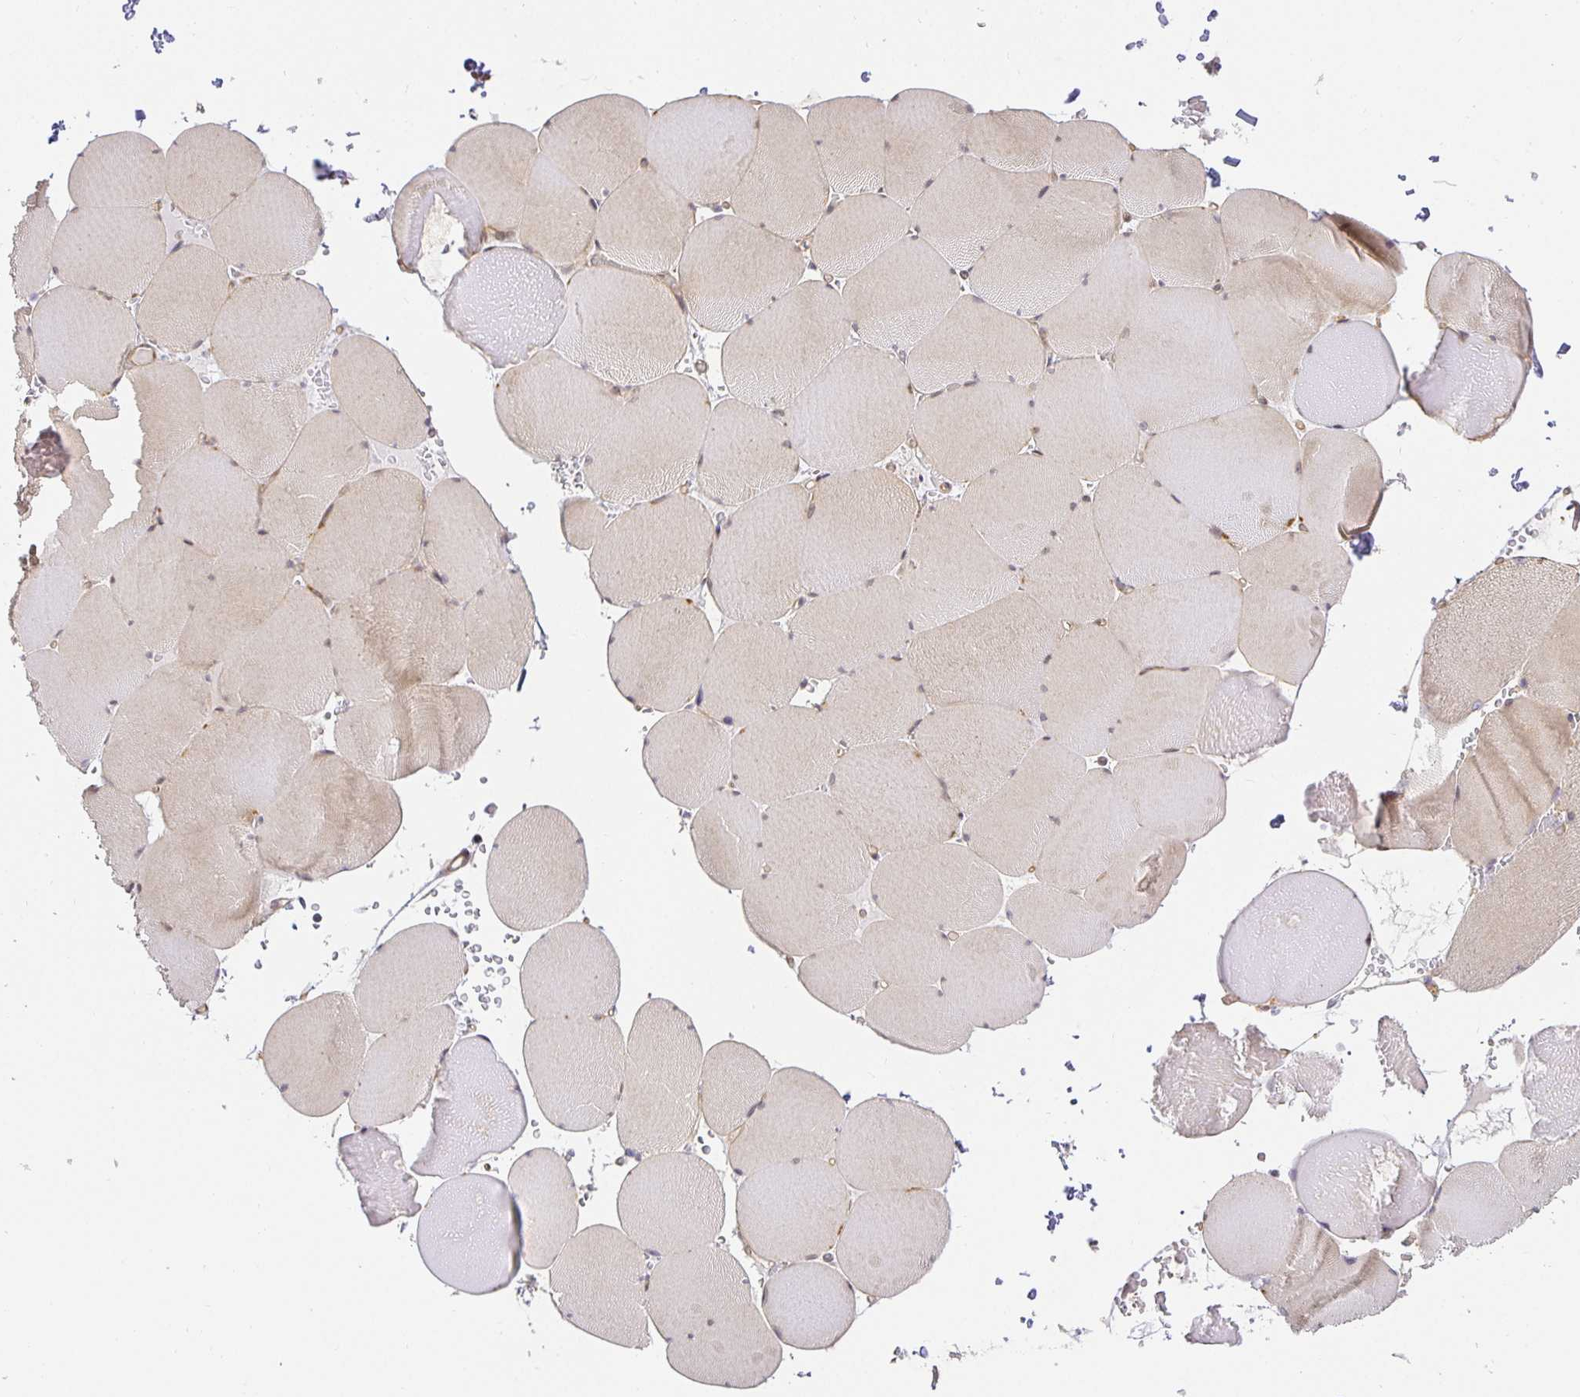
{"staining": {"intensity": "weak", "quantity": "25%-75%", "location": "cytoplasmic/membranous,nuclear"}, "tissue": "skeletal muscle", "cell_type": "Myocytes", "image_type": "normal", "snomed": [{"axis": "morphology", "description": "Normal tissue, NOS"}, {"axis": "topography", "description": "Skeletal muscle"}, {"axis": "topography", "description": "Head-Neck"}], "caption": "Weak cytoplasmic/membranous,nuclear protein staining is appreciated in about 25%-75% of myocytes in skeletal muscle. The staining was performed using DAB (3,3'-diaminobenzidine), with brown indicating positive protein expression. Nuclei are stained blue with hematoxylin.", "gene": "TJP3", "patient": {"sex": "male", "age": 66}}